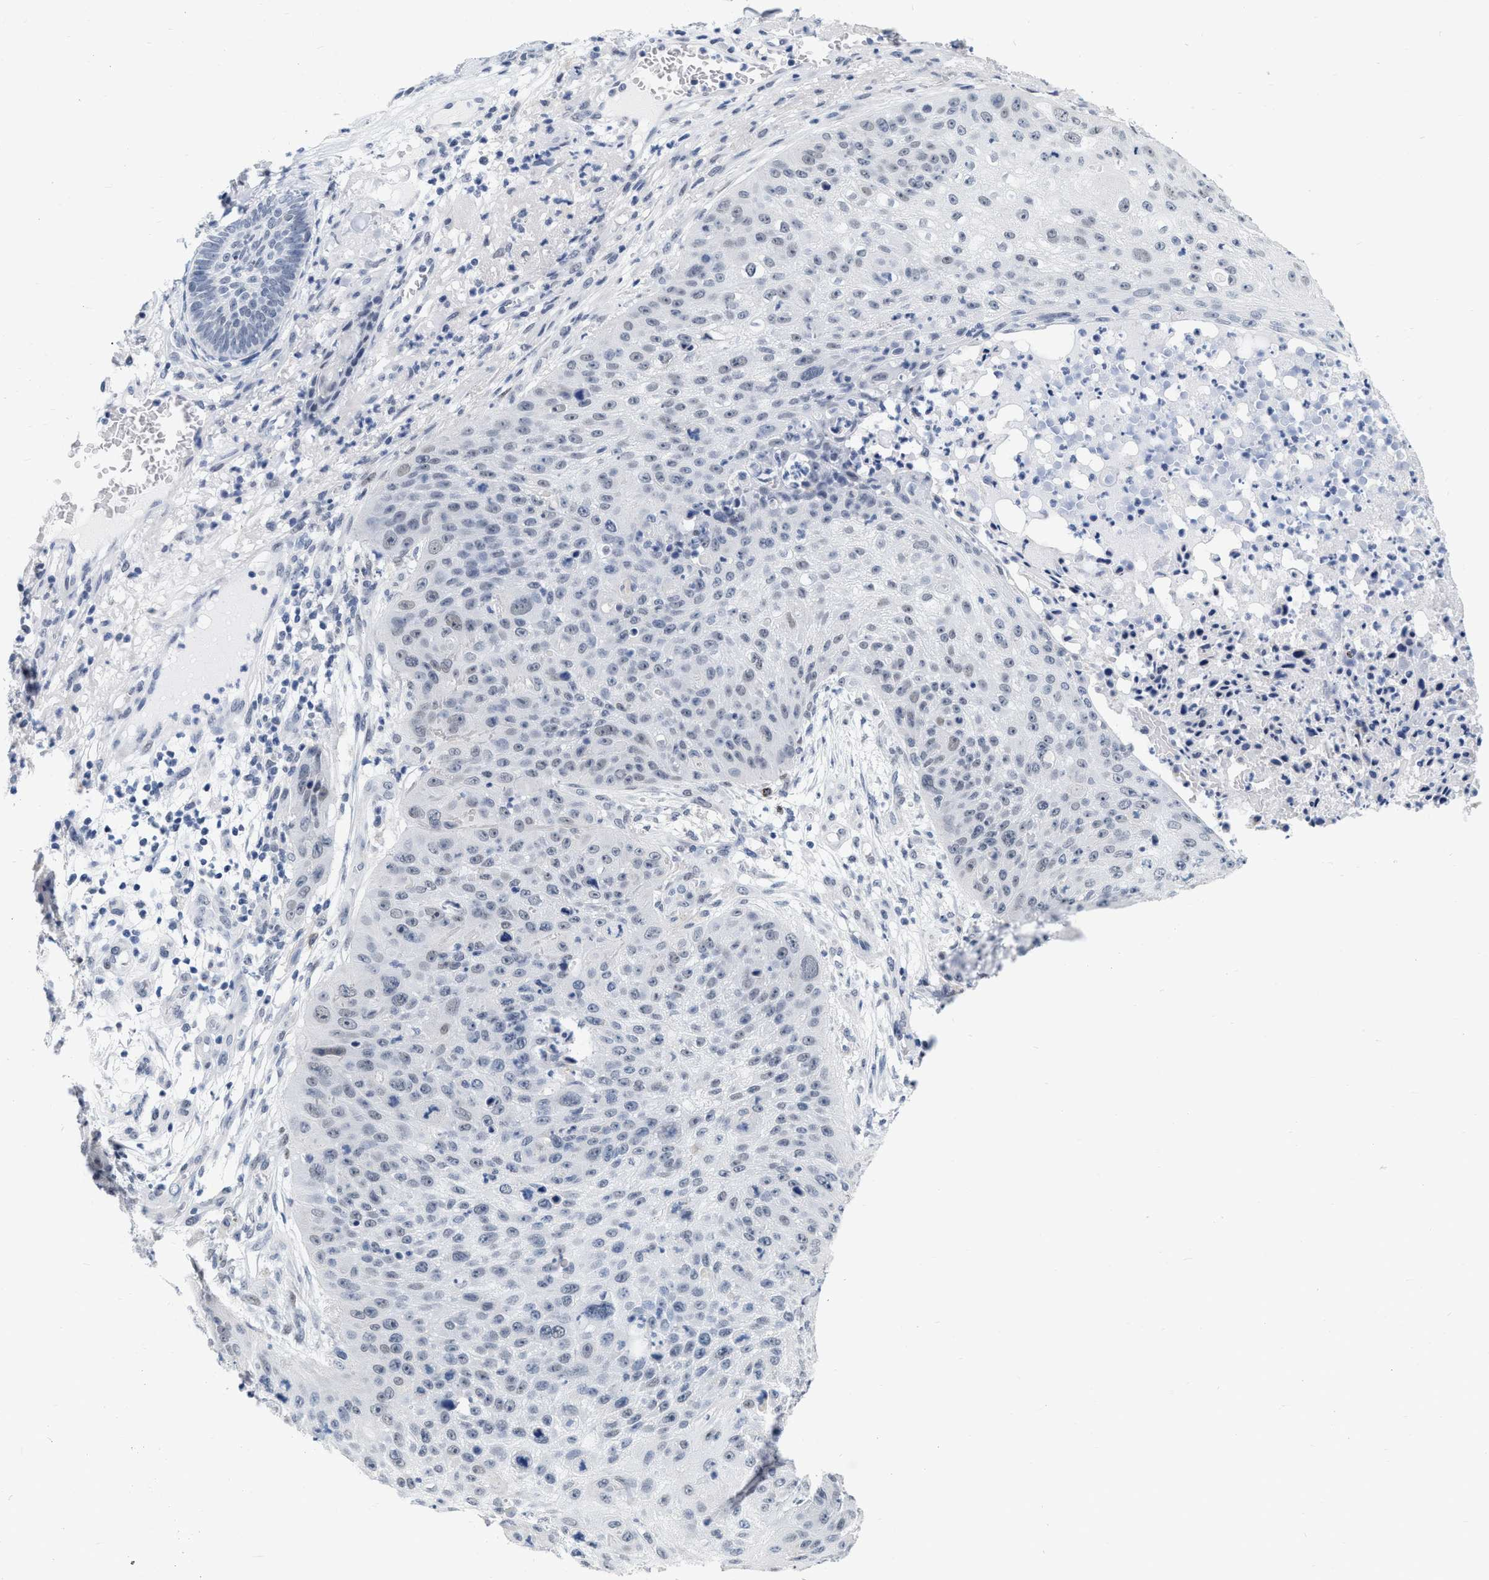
{"staining": {"intensity": "negative", "quantity": "none", "location": "none"}, "tissue": "skin cancer", "cell_type": "Tumor cells", "image_type": "cancer", "snomed": [{"axis": "morphology", "description": "Squamous cell carcinoma, NOS"}, {"axis": "topography", "description": "Skin"}], "caption": "The micrograph reveals no staining of tumor cells in skin cancer (squamous cell carcinoma).", "gene": "XIRP1", "patient": {"sex": "female", "age": 80}}